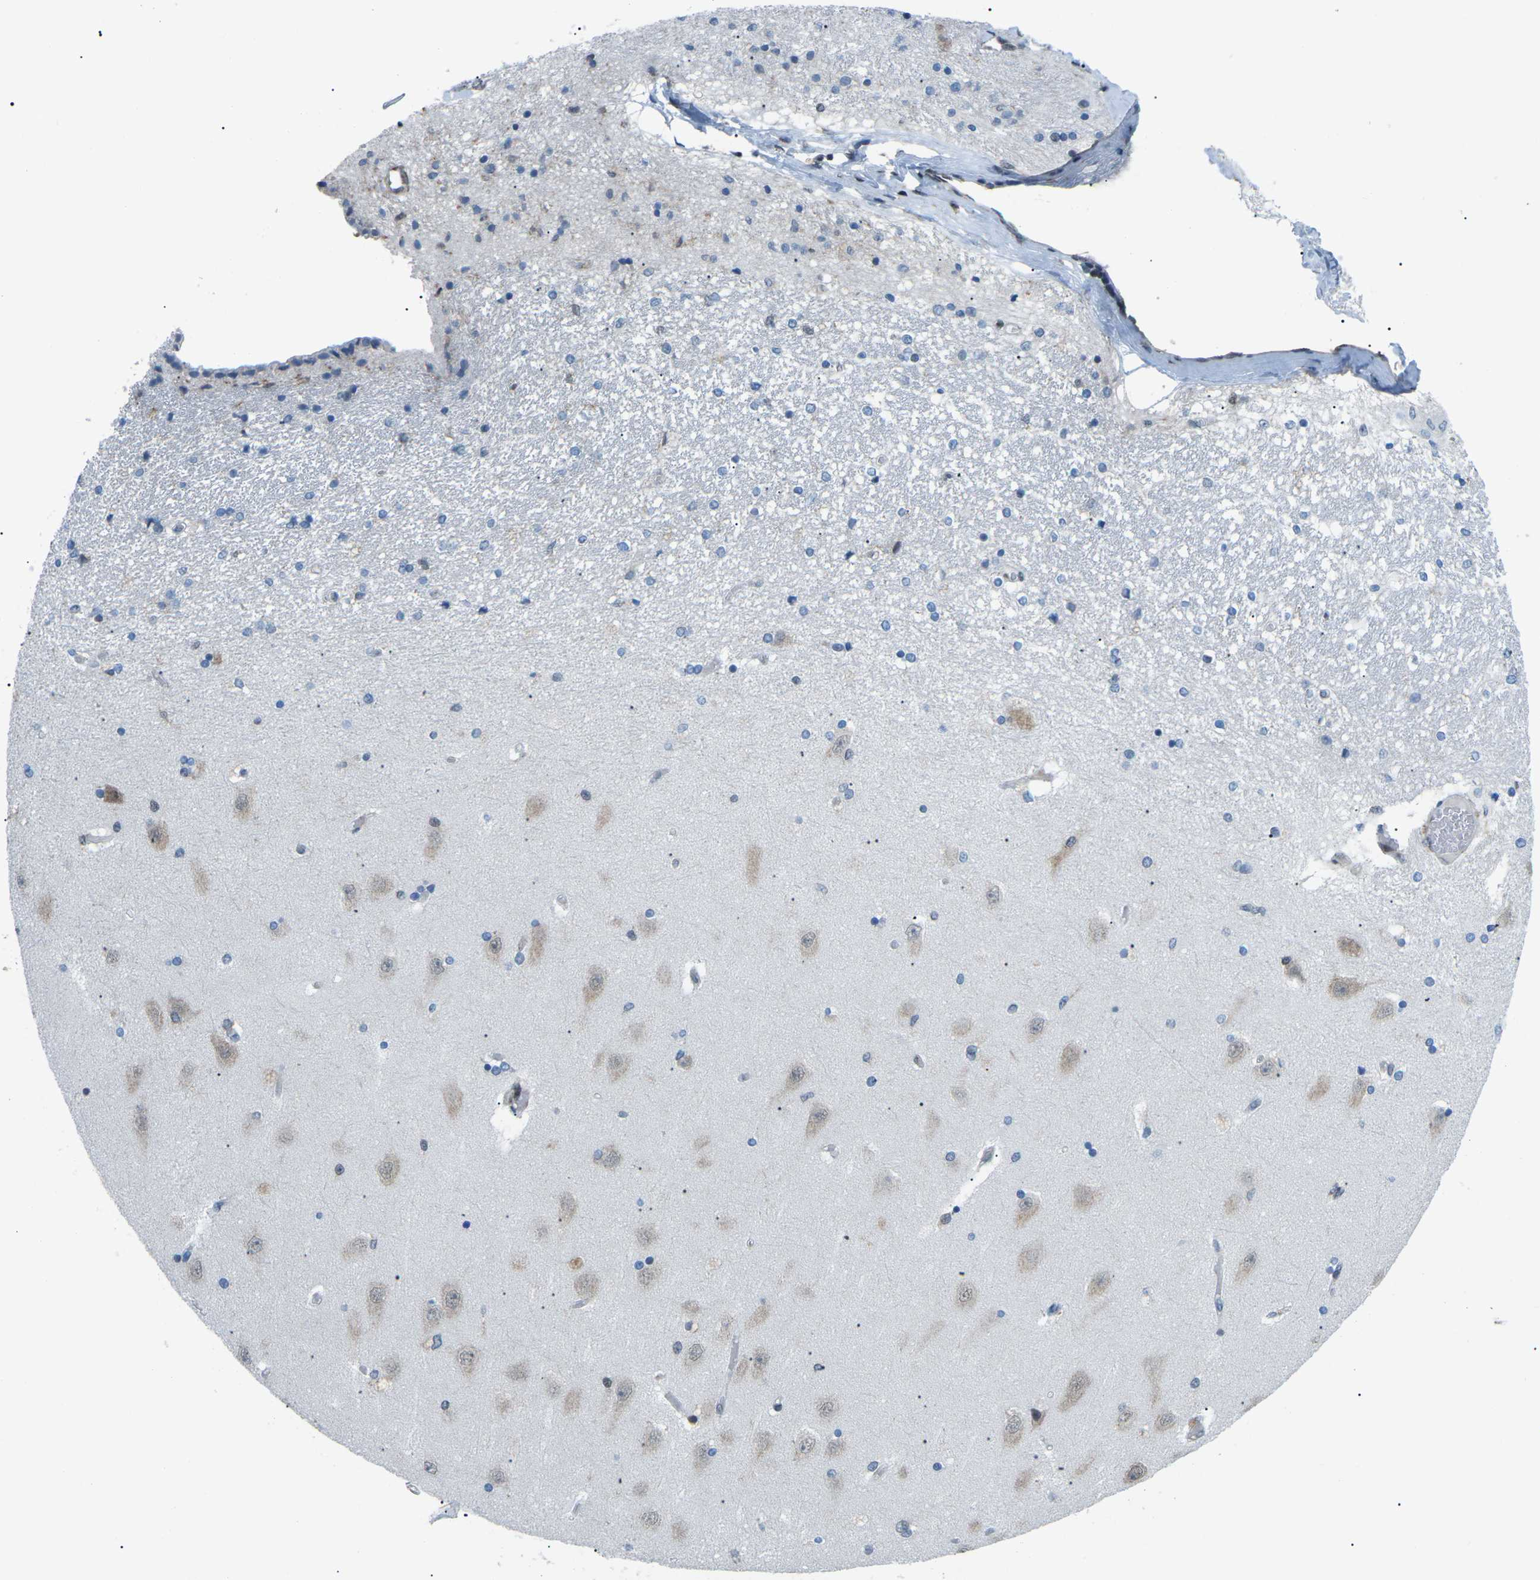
{"staining": {"intensity": "weak", "quantity": "<25%", "location": "nuclear"}, "tissue": "hippocampus", "cell_type": "Glial cells", "image_type": "normal", "snomed": [{"axis": "morphology", "description": "Normal tissue, NOS"}, {"axis": "topography", "description": "Hippocampus"}], "caption": "The photomicrograph displays no significant expression in glial cells of hippocampus.", "gene": "MBNL1", "patient": {"sex": "female", "age": 54}}